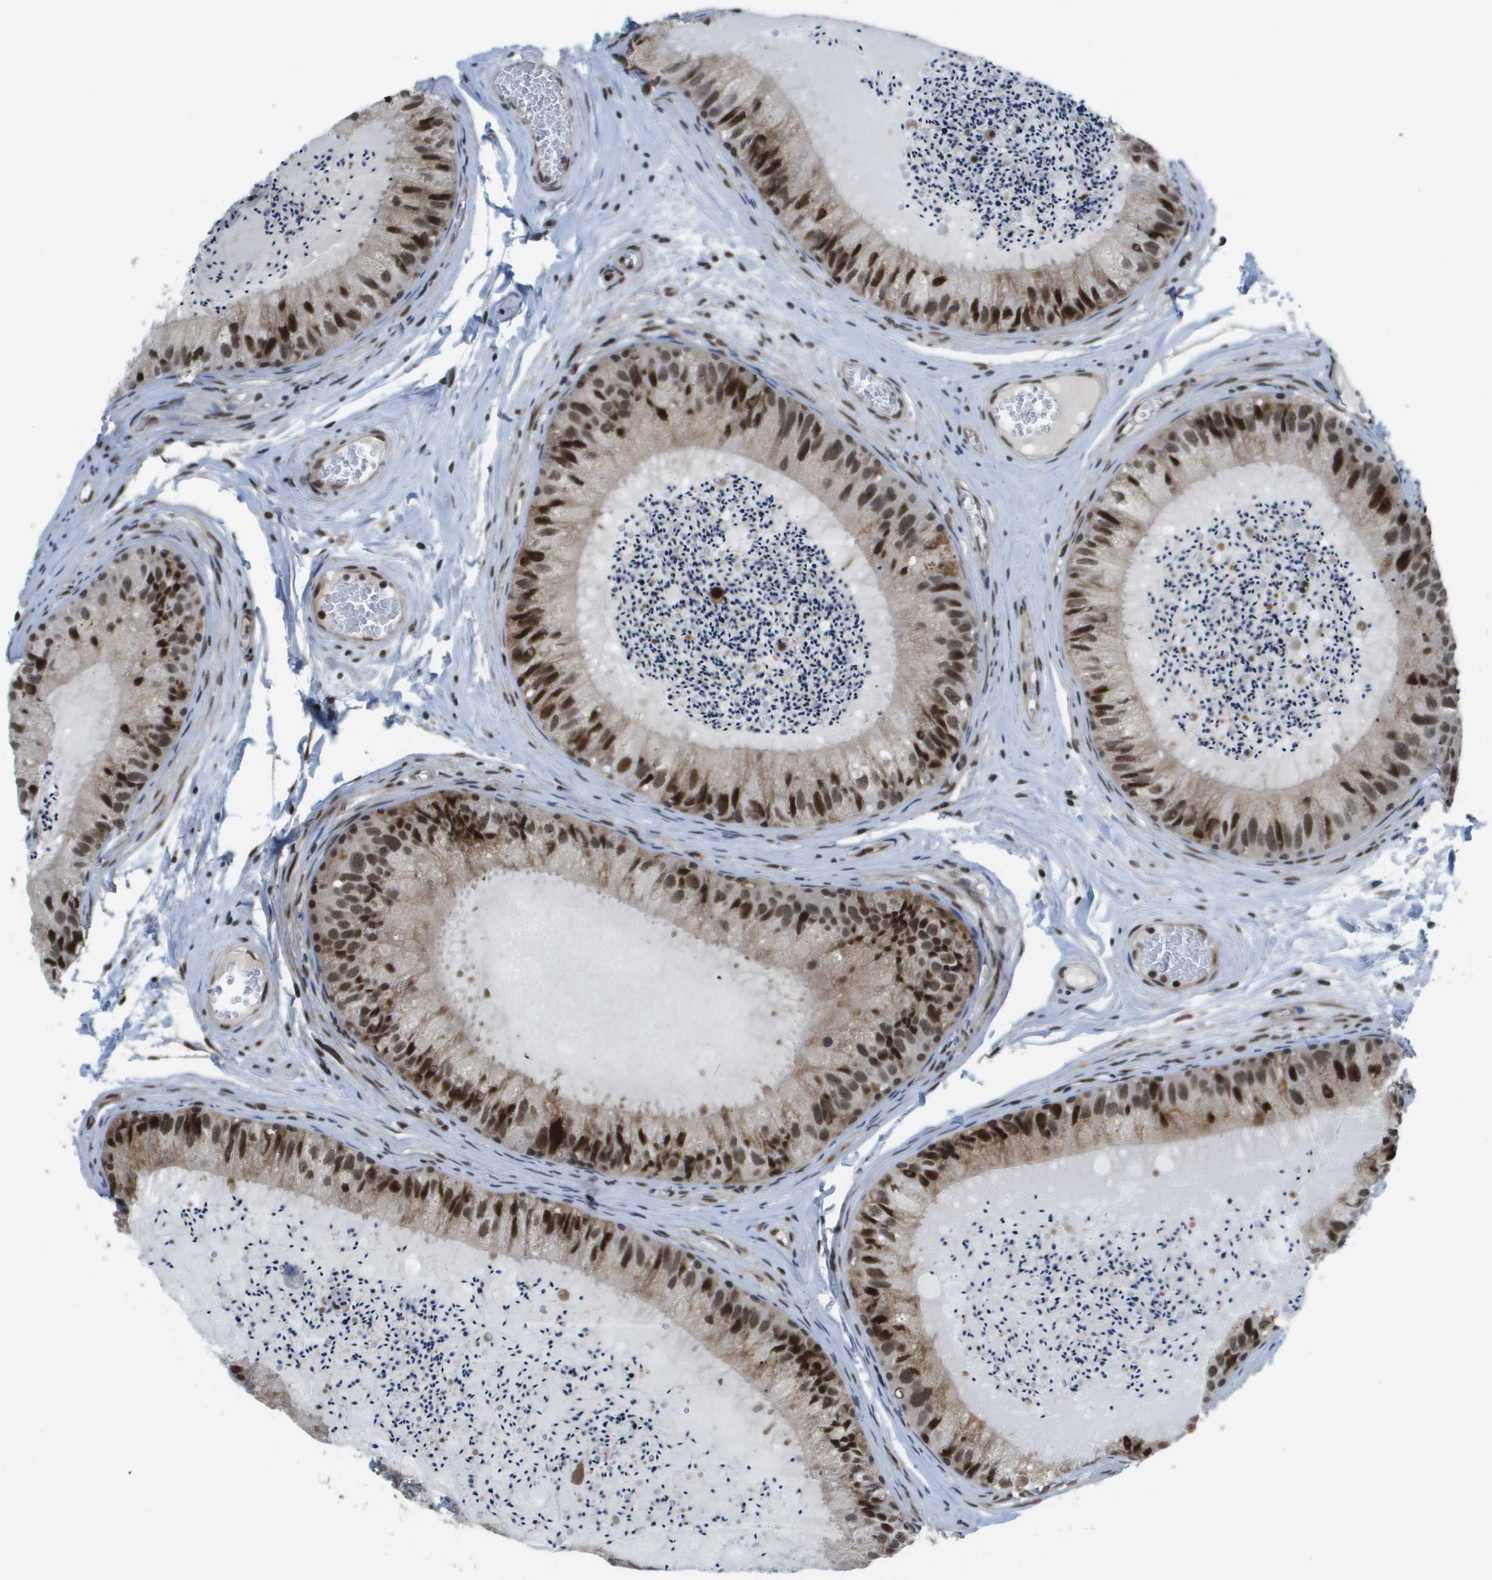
{"staining": {"intensity": "strong", "quantity": ">75%", "location": "cytoplasmic/membranous,nuclear"}, "tissue": "epididymis", "cell_type": "Glandular cells", "image_type": "normal", "snomed": [{"axis": "morphology", "description": "Normal tissue, NOS"}, {"axis": "topography", "description": "Epididymis"}], "caption": "Immunohistochemistry staining of normal epididymis, which shows high levels of strong cytoplasmic/membranous,nuclear expression in approximately >75% of glandular cells indicating strong cytoplasmic/membranous,nuclear protein positivity. The staining was performed using DAB (3,3'-diaminobenzidine) (brown) for protein detection and nuclei were counterstained in hematoxylin (blue).", "gene": "RECQL4", "patient": {"sex": "male", "age": 31}}